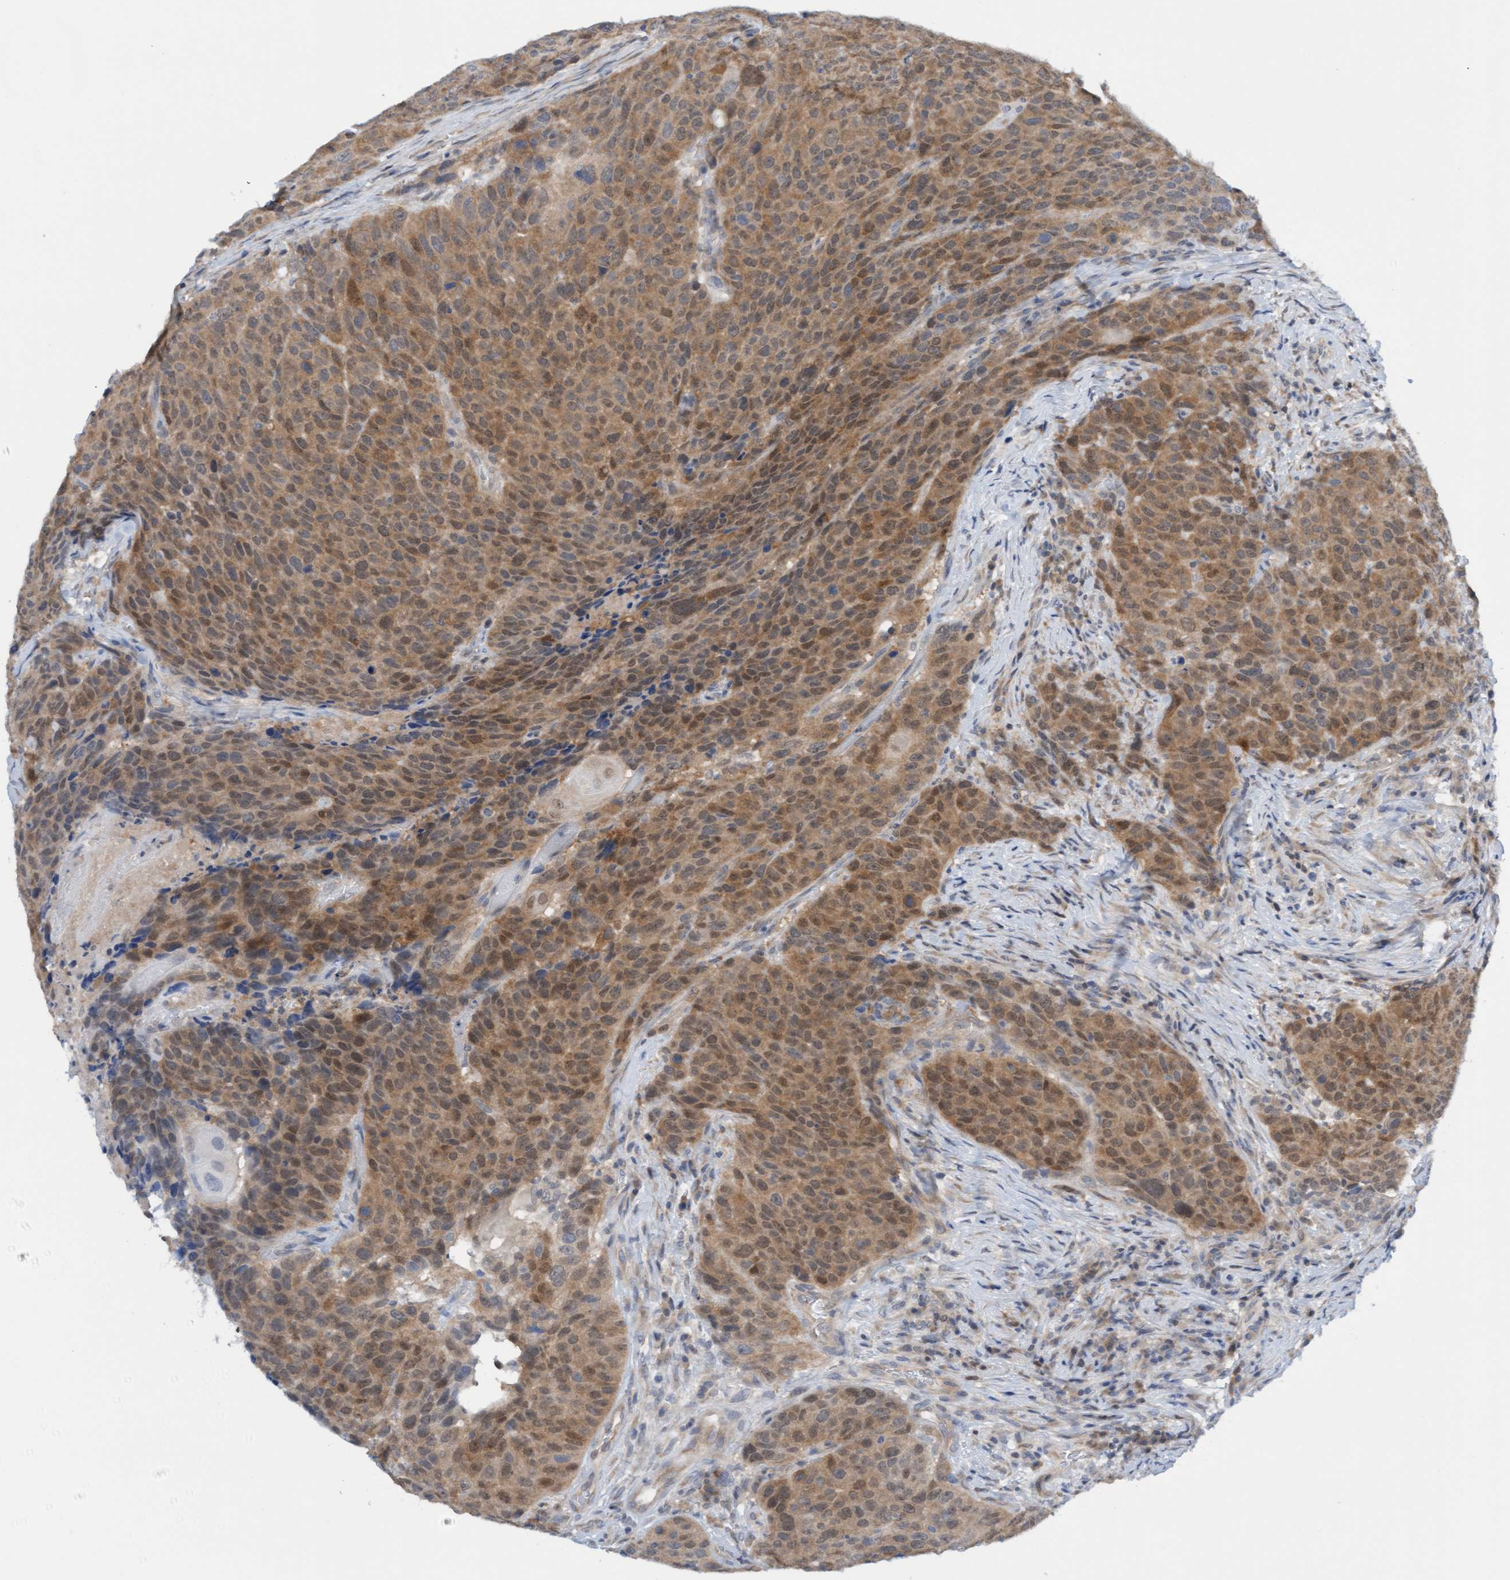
{"staining": {"intensity": "moderate", "quantity": ">75%", "location": "cytoplasmic/membranous"}, "tissue": "head and neck cancer", "cell_type": "Tumor cells", "image_type": "cancer", "snomed": [{"axis": "morphology", "description": "Squamous cell carcinoma, NOS"}, {"axis": "topography", "description": "Head-Neck"}], "caption": "Immunohistochemical staining of human head and neck cancer shows medium levels of moderate cytoplasmic/membranous positivity in about >75% of tumor cells.", "gene": "AMZ2", "patient": {"sex": "male", "age": 66}}